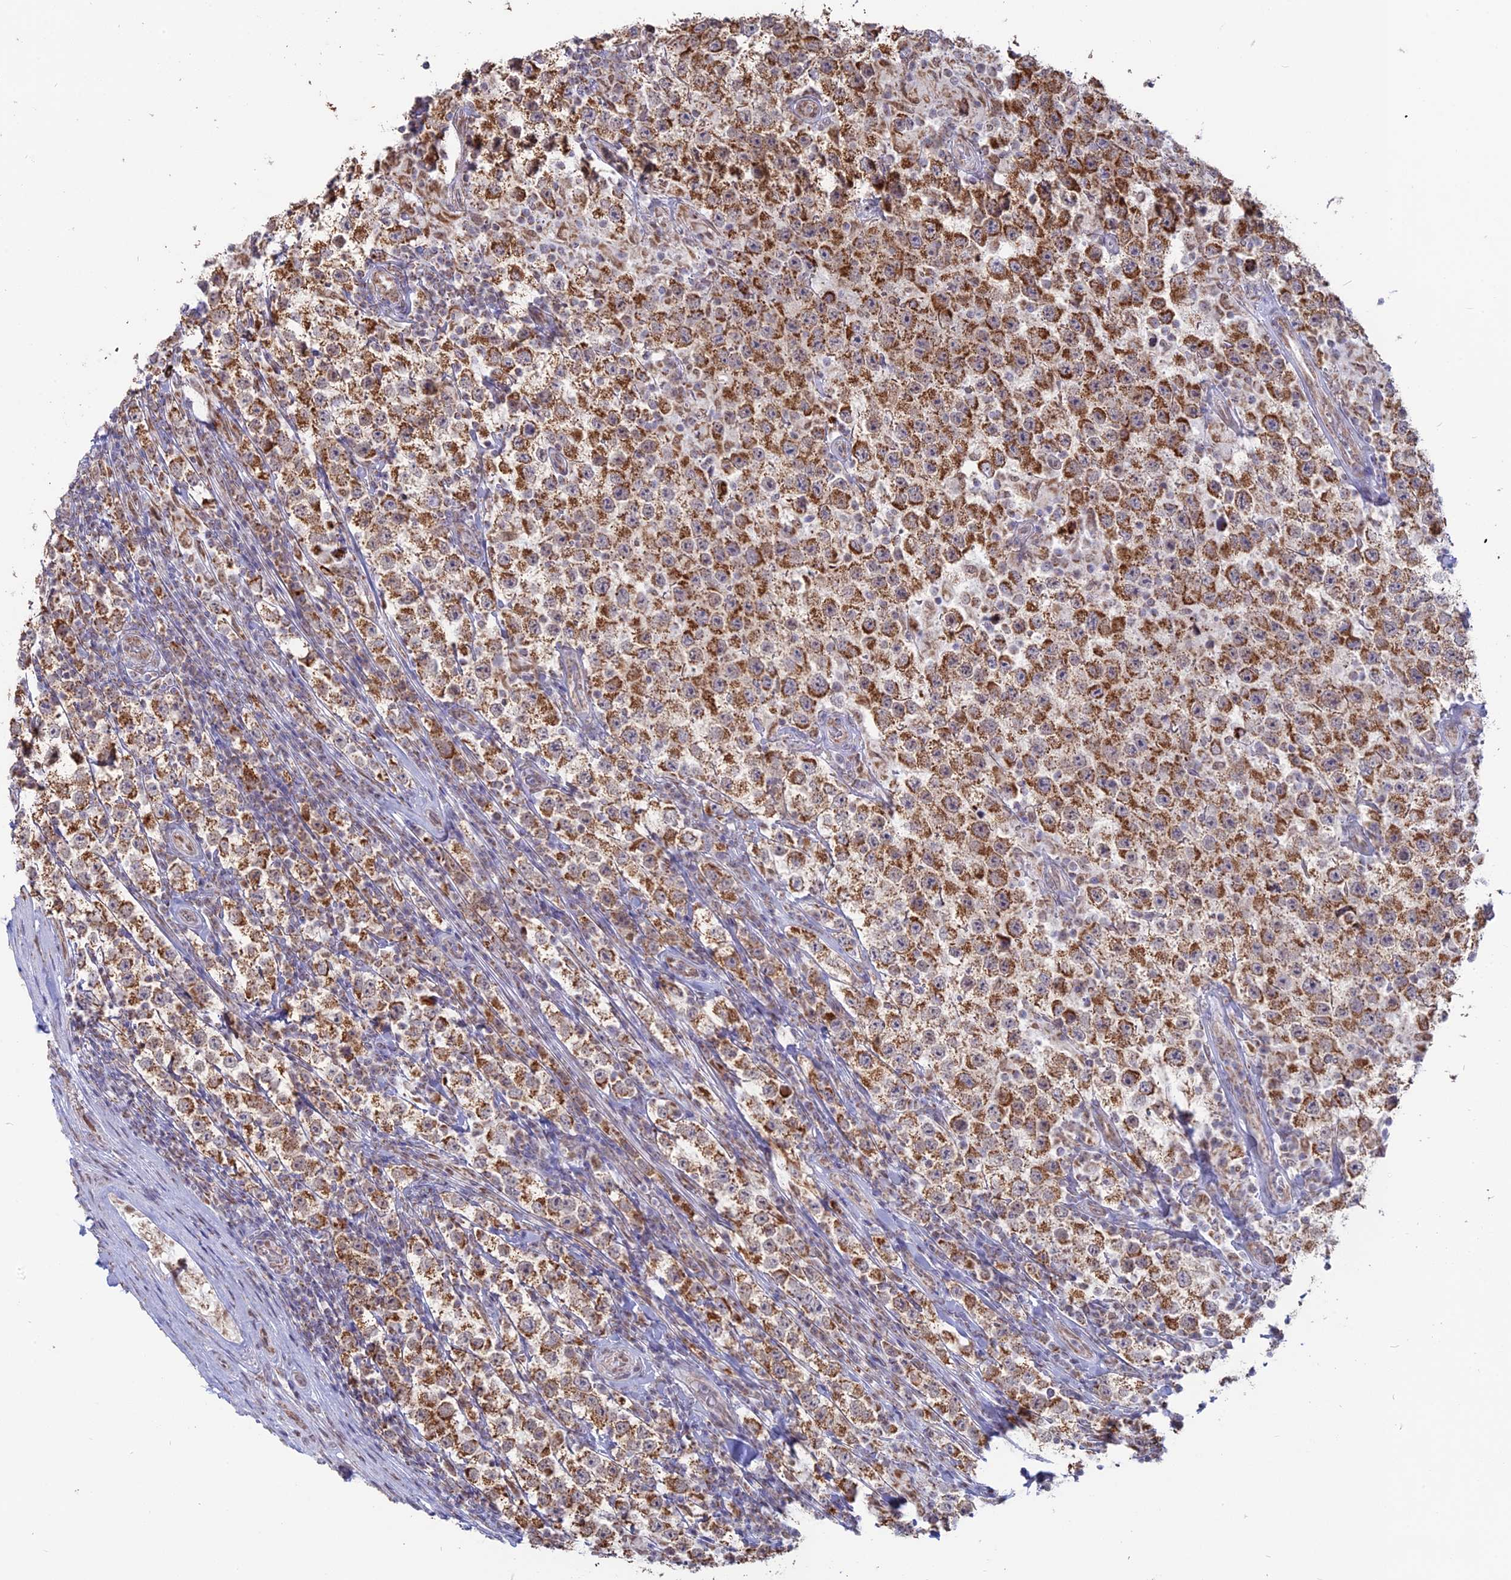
{"staining": {"intensity": "strong", "quantity": ">75%", "location": "cytoplasmic/membranous"}, "tissue": "testis cancer", "cell_type": "Tumor cells", "image_type": "cancer", "snomed": [{"axis": "morphology", "description": "Normal tissue, NOS"}, {"axis": "morphology", "description": "Urothelial carcinoma, High grade"}, {"axis": "morphology", "description": "Seminoma, NOS"}, {"axis": "morphology", "description": "Carcinoma, Embryonal, NOS"}, {"axis": "topography", "description": "Urinary bladder"}, {"axis": "topography", "description": "Testis"}], "caption": "Immunohistochemistry histopathology image of neoplastic tissue: human testis seminoma stained using immunohistochemistry (IHC) reveals high levels of strong protein expression localized specifically in the cytoplasmic/membranous of tumor cells, appearing as a cytoplasmic/membranous brown color.", "gene": "ARHGAP40", "patient": {"sex": "male", "age": 41}}